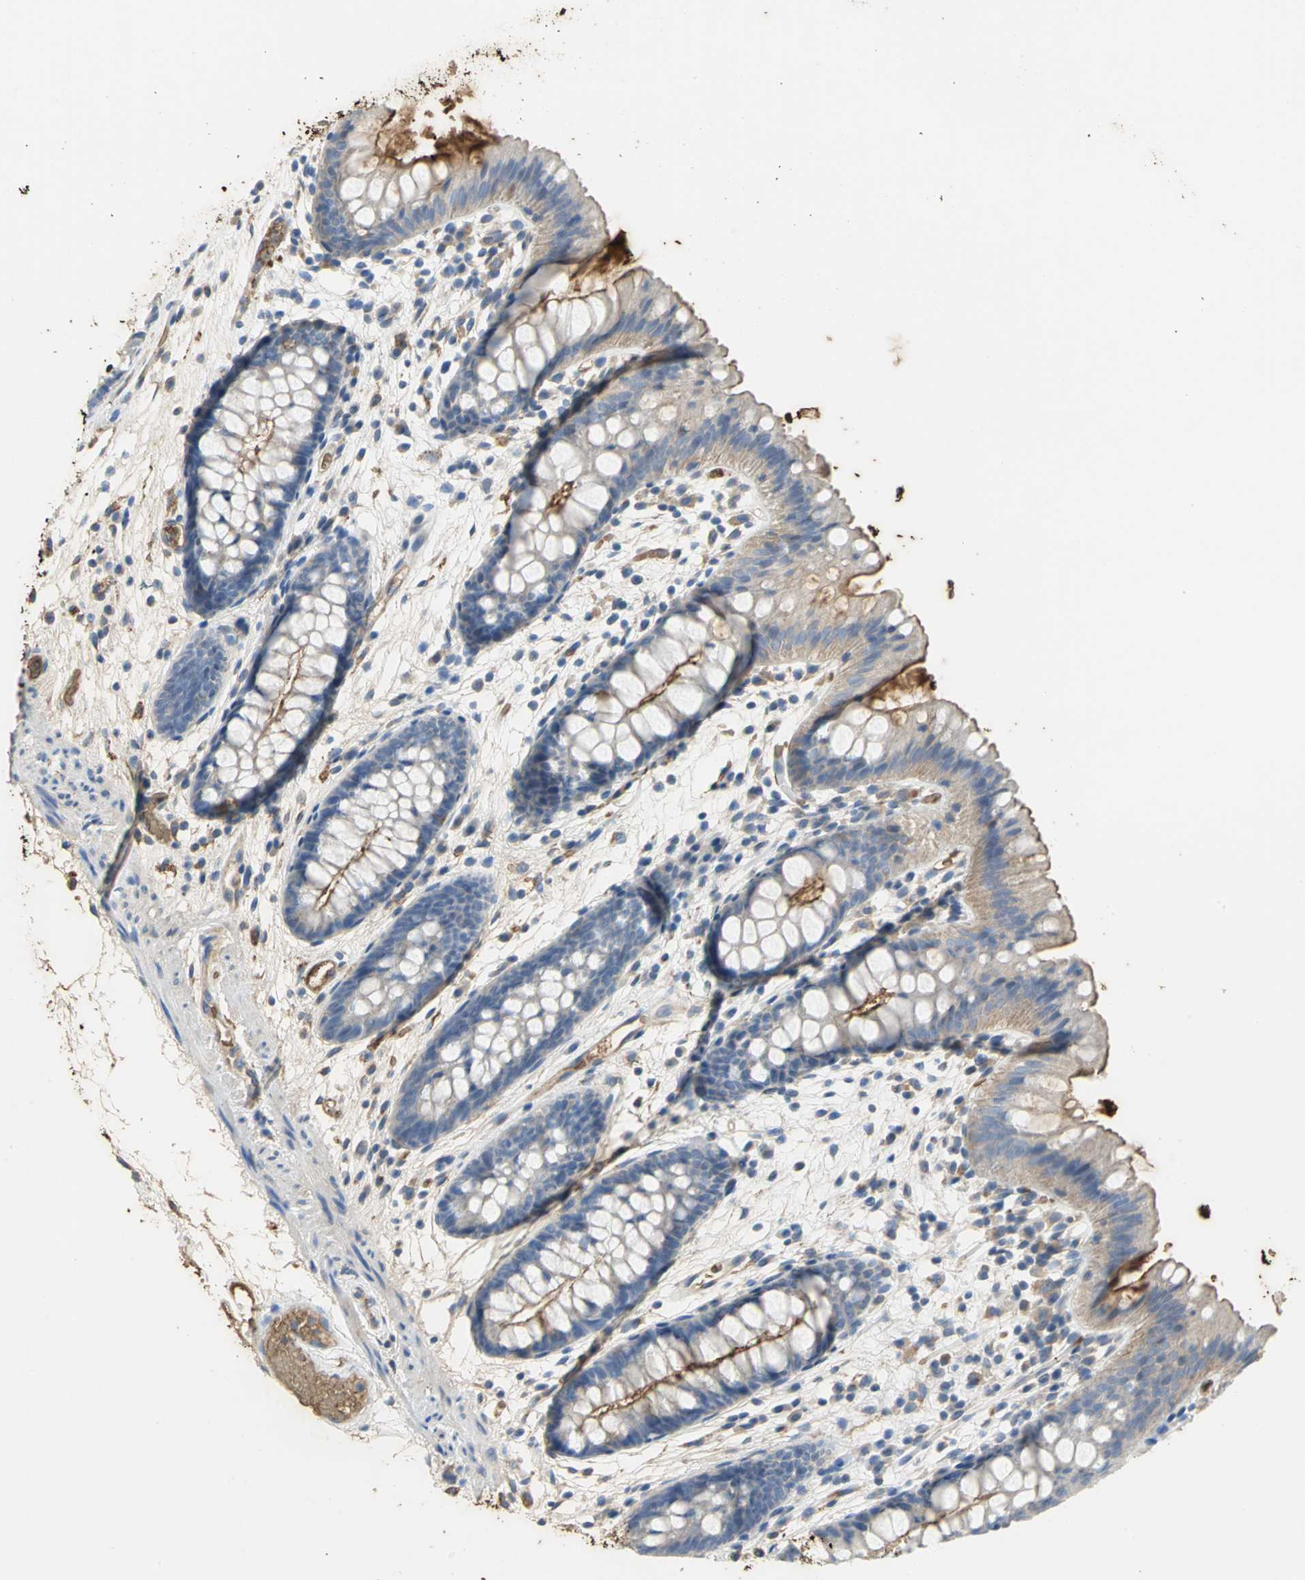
{"staining": {"intensity": "negative", "quantity": "none", "location": "none"}, "tissue": "colon", "cell_type": "Endothelial cells", "image_type": "normal", "snomed": [{"axis": "morphology", "description": "Normal tissue, NOS"}, {"axis": "topography", "description": "Smooth muscle"}, {"axis": "topography", "description": "Colon"}], "caption": "DAB immunohistochemical staining of normal colon reveals no significant staining in endothelial cells.", "gene": "TREM1", "patient": {"sex": "male", "age": 67}}